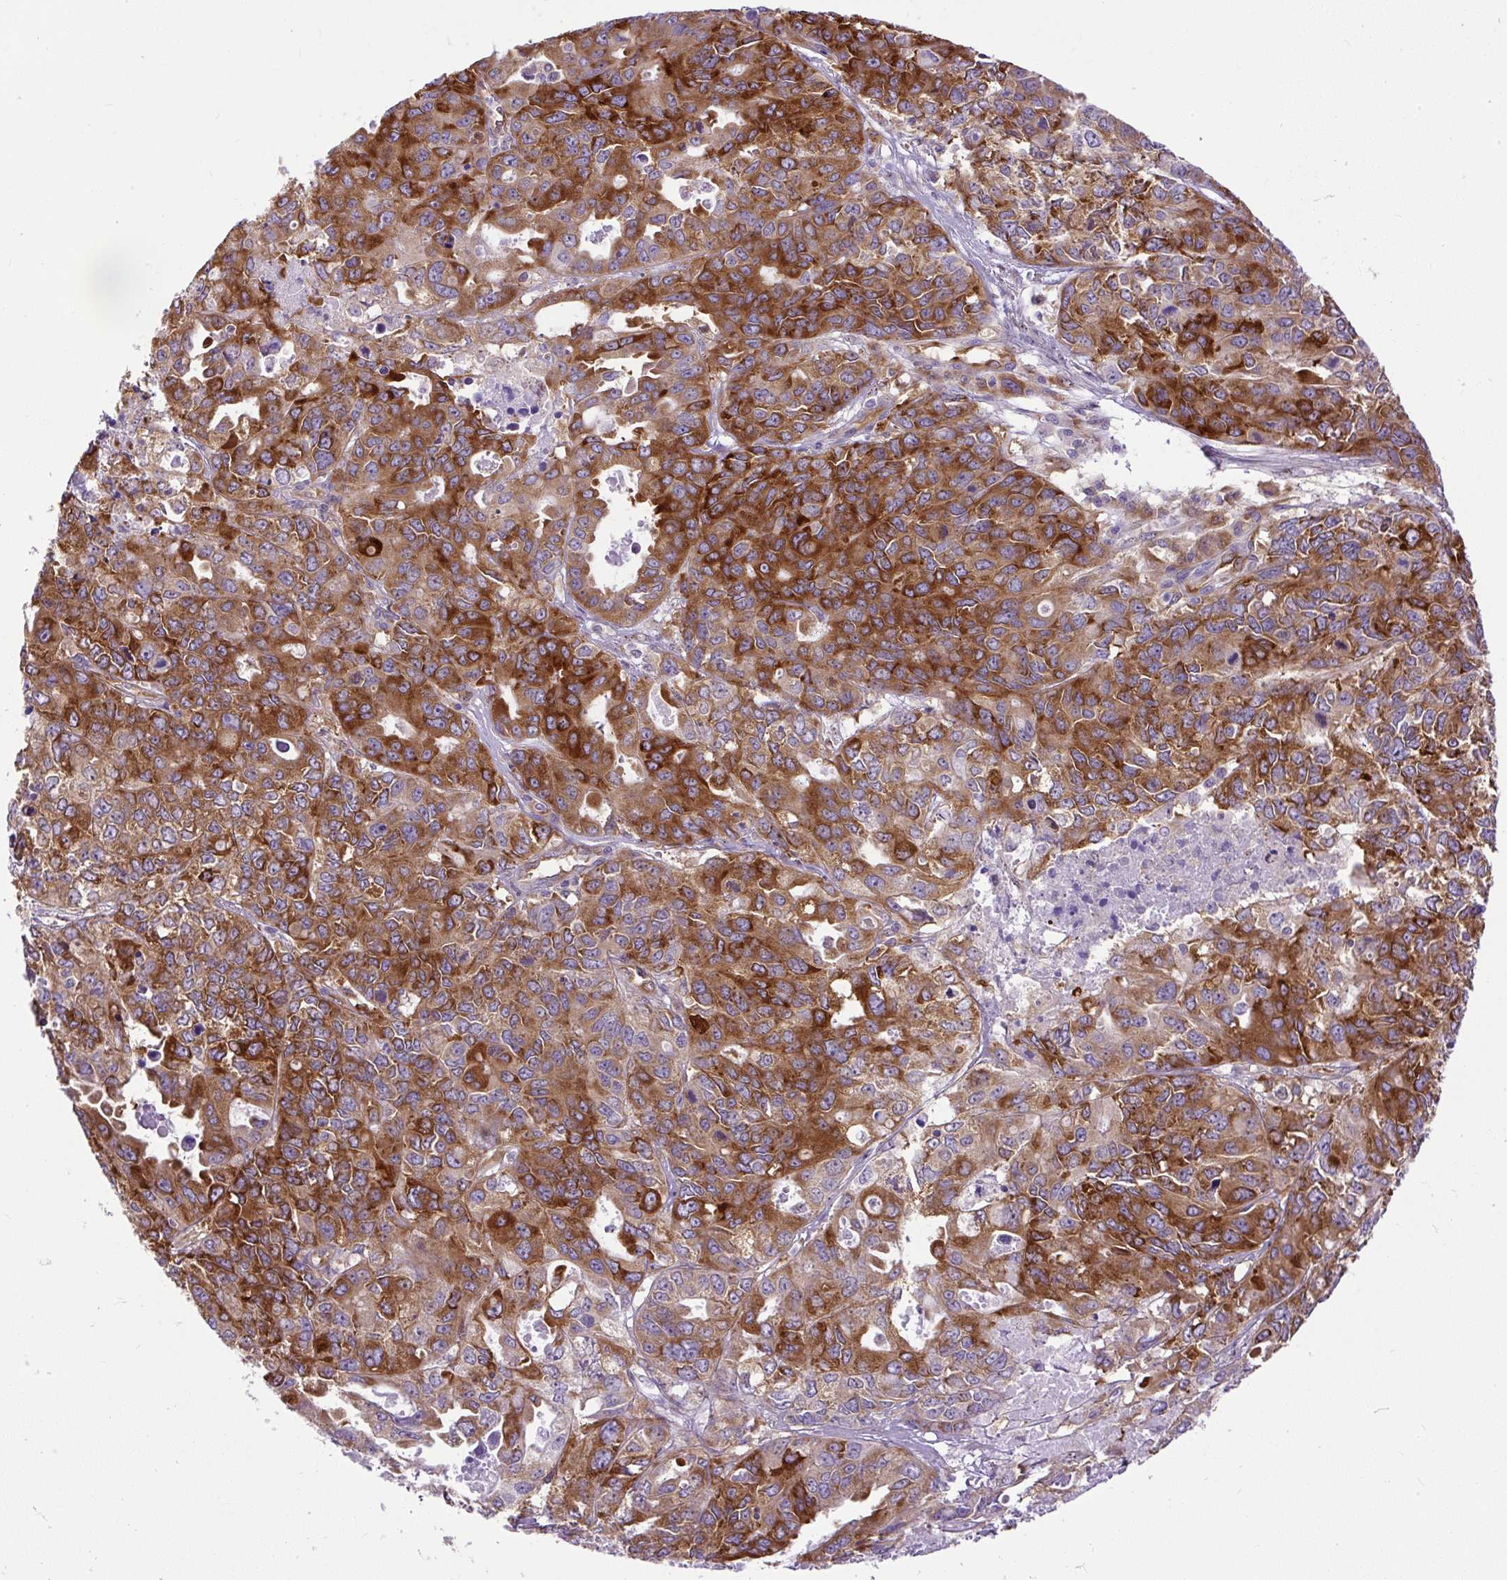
{"staining": {"intensity": "strong", "quantity": ">75%", "location": "cytoplasmic/membranous"}, "tissue": "endometrial cancer", "cell_type": "Tumor cells", "image_type": "cancer", "snomed": [{"axis": "morphology", "description": "Adenocarcinoma, NOS"}, {"axis": "topography", "description": "Uterus"}], "caption": "The immunohistochemical stain highlights strong cytoplasmic/membranous positivity in tumor cells of adenocarcinoma (endometrial) tissue.", "gene": "MAP1S", "patient": {"sex": "female", "age": 79}}